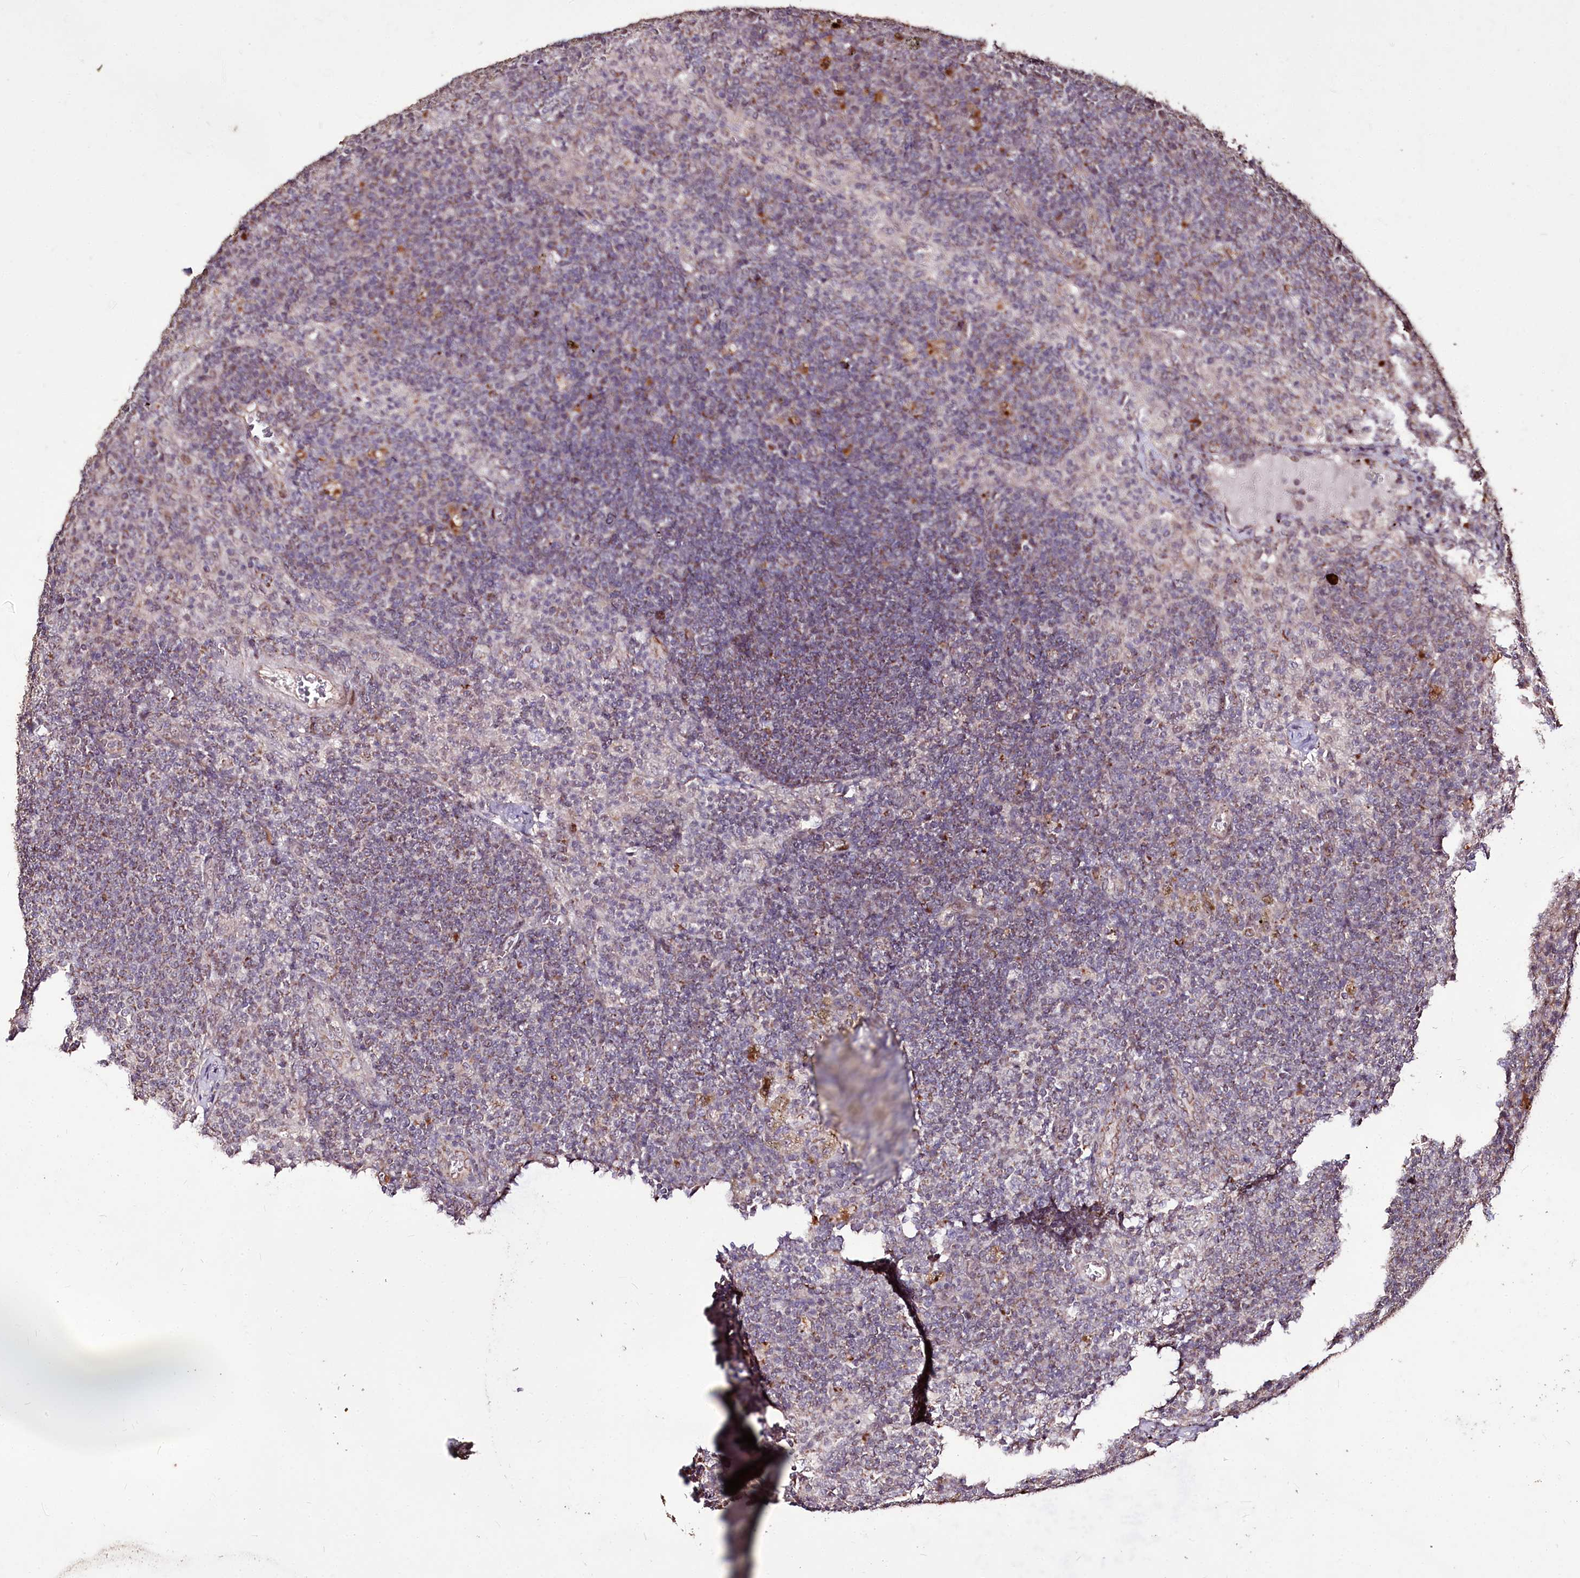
{"staining": {"intensity": "negative", "quantity": "none", "location": "none"}, "tissue": "lymph node", "cell_type": "Germinal center cells", "image_type": "normal", "snomed": [{"axis": "morphology", "description": "Normal tissue, NOS"}, {"axis": "topography", "description": "Lymph node"}], "caption": "IHC of unremarkable lymph node demonstrates no expression in germinal center cells. The staining was performed using DAB (3,3'-diaminobenzidine) to visualize the protein expression in brown, while the nuclei were stained in blue with hematoxylin (Magnification: 20x).", "gene": "CARD19", "patient": {"sex": "female", "age": 70}}